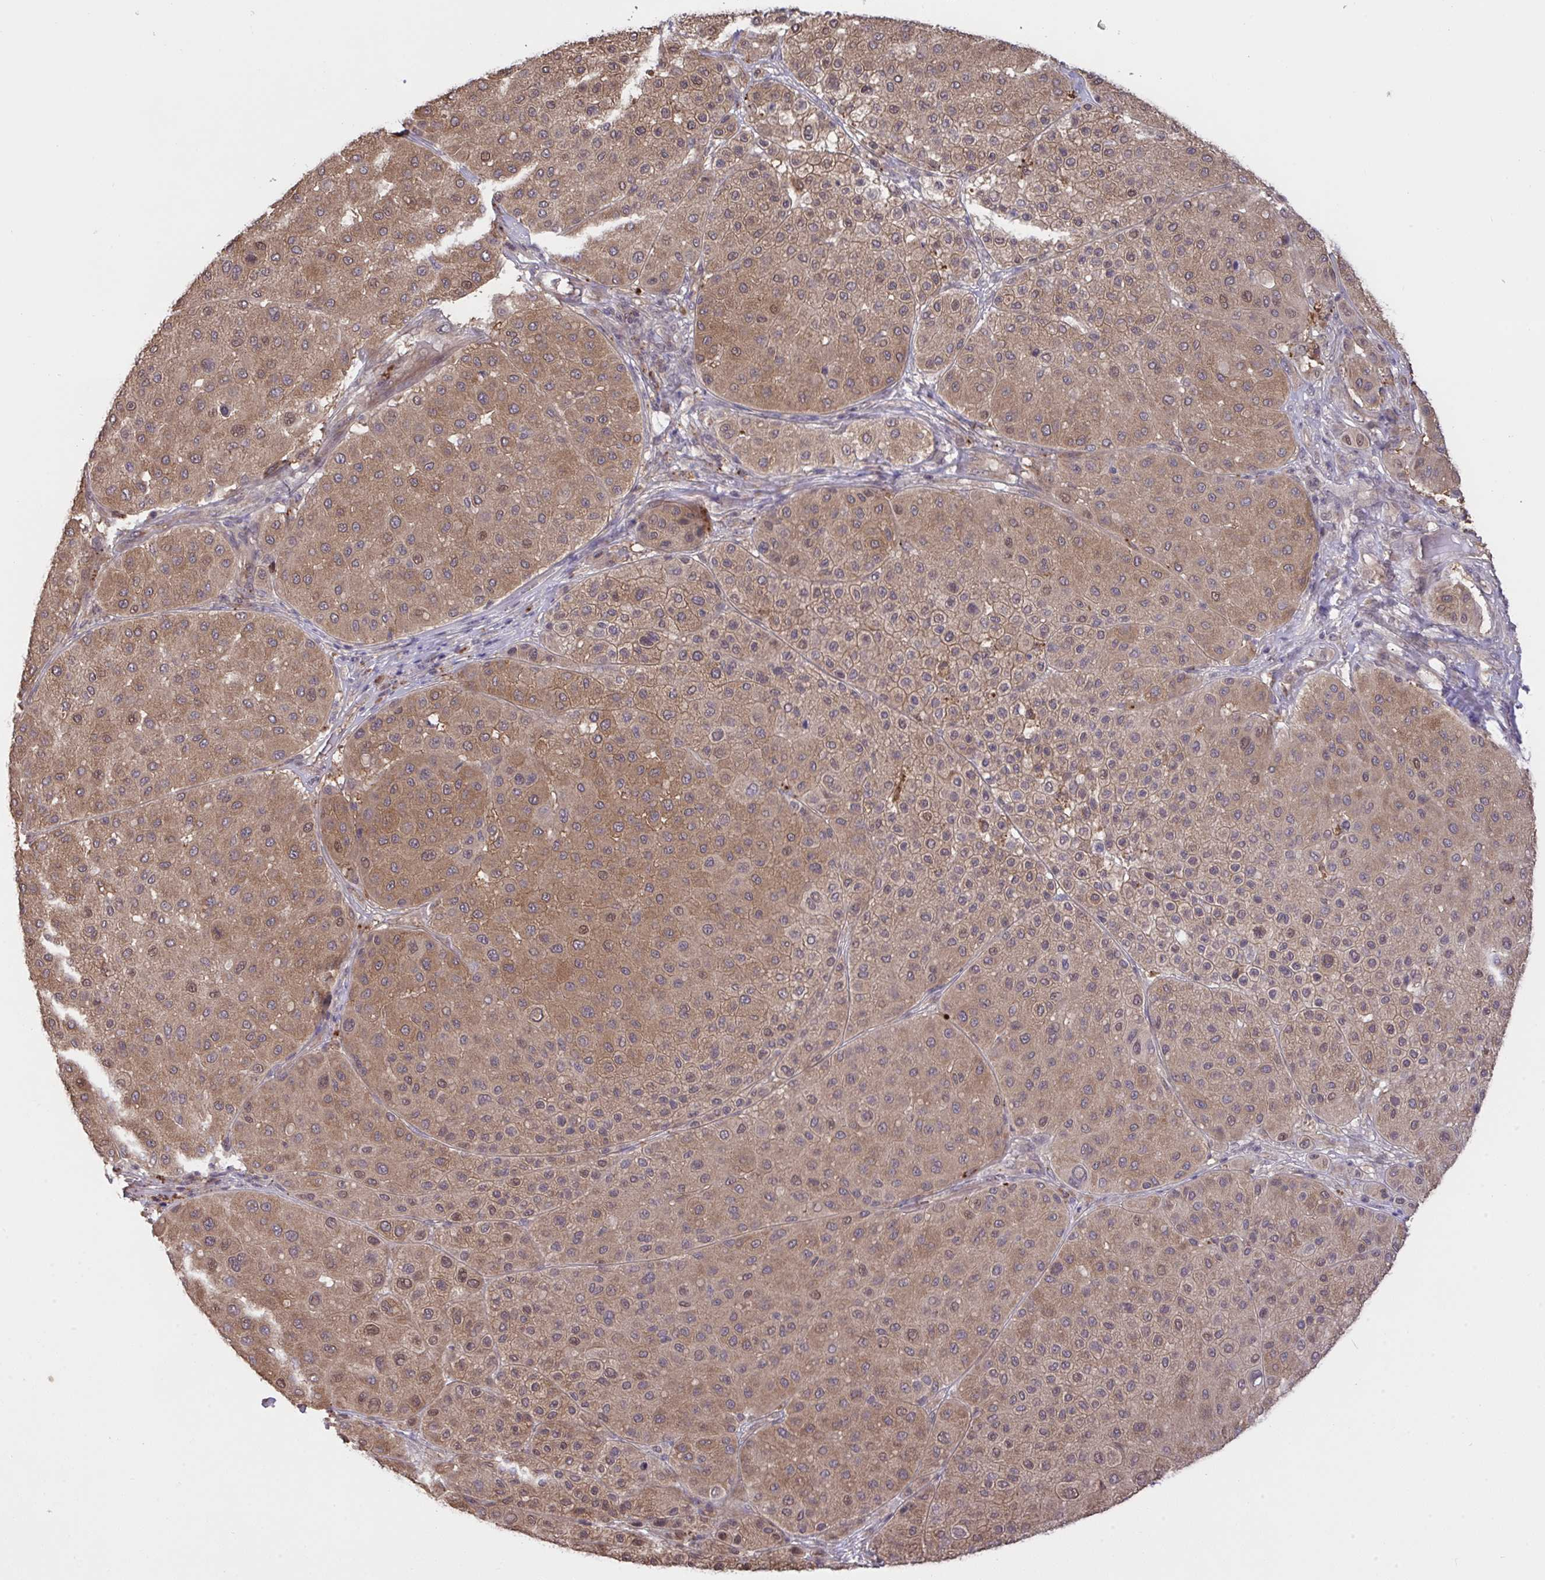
{"staining": {"intensity": "moderate", "quantity": ">75%", "location": "cytoplasmic/membranous,nuclear"}, "tissue": "melanoma", "cell_type": "Tumor cells", "image_type": "cancer", "snomed": [{"axis": "morphology", "description": "Malignant melanoma, Metastatic site"}, {"axis": "topography", "description": "Smooth muscle"}], "caption": "Melanoma stained with DAB (3,3'-diaminobenzidine) immunohistochemistry displays medium levels of moderate cytoplasmic/membranous and nuclear positivity in approximately >75% of tumor cells.", "gene": "C12orf57", "patient": {"sex": "male", "age": 41}}